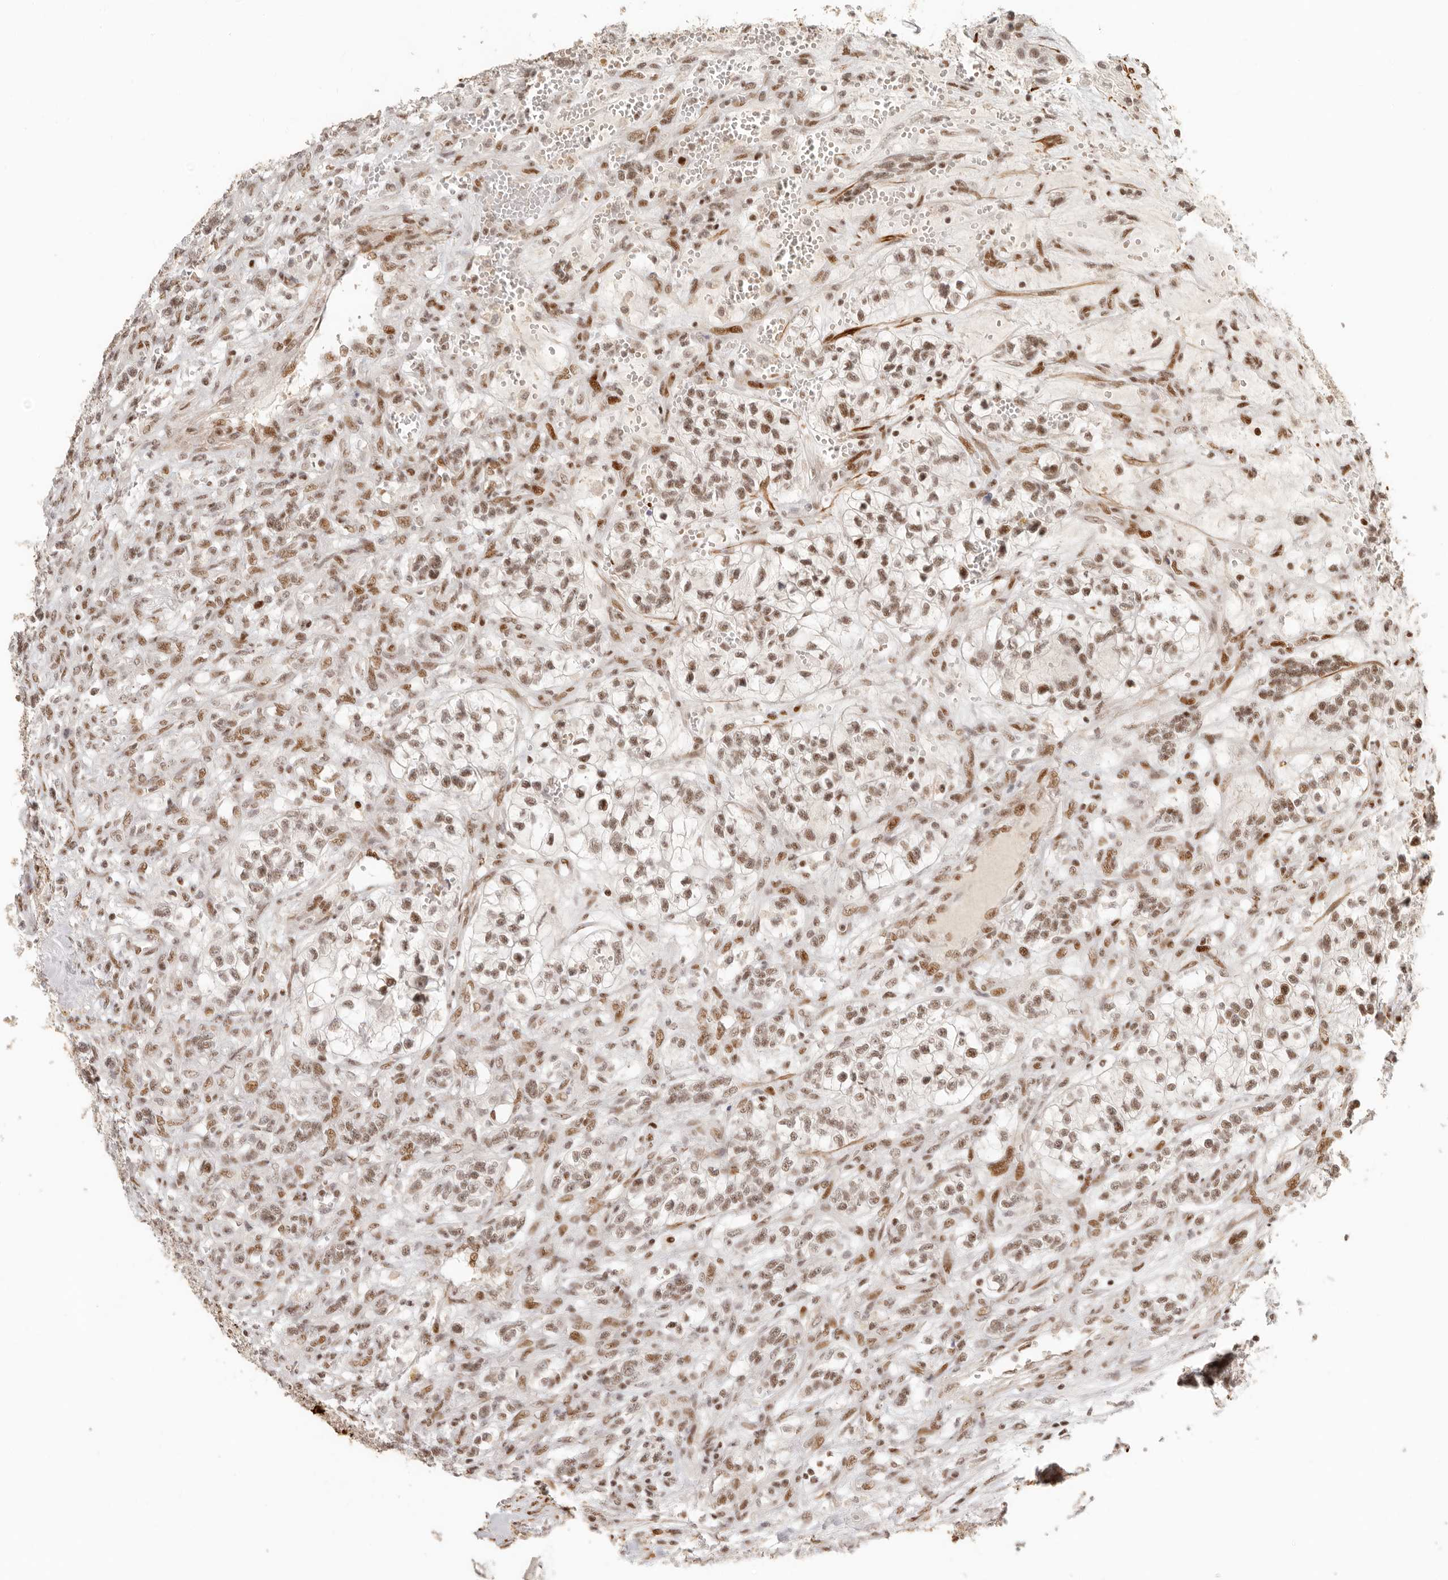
{"staining": {"intensity": "moderate", "quantity": "25%-75%", "location": "nuclear"}, "tissue": "renal cancer", "cell_type": "Tumor cells", "image_type": "cancer", "snomed": [{"axis": "morphology", "description": "Adenocarcinoma, NOS"}, {"axis": "topography", "description": "Kidney"}], "caption": "A brown stain highlights moderate nuclear staining of a protein in human adenocarcinoma (renal) tumor cells. The staining was performed using DAB (3,3'-diaminobenzidine), with brown indicating positive protein expression. Nuclei are stained blue with hematoxylin.", "gene": "GABPA", "patient": {"sex": "female", "age": 57}}